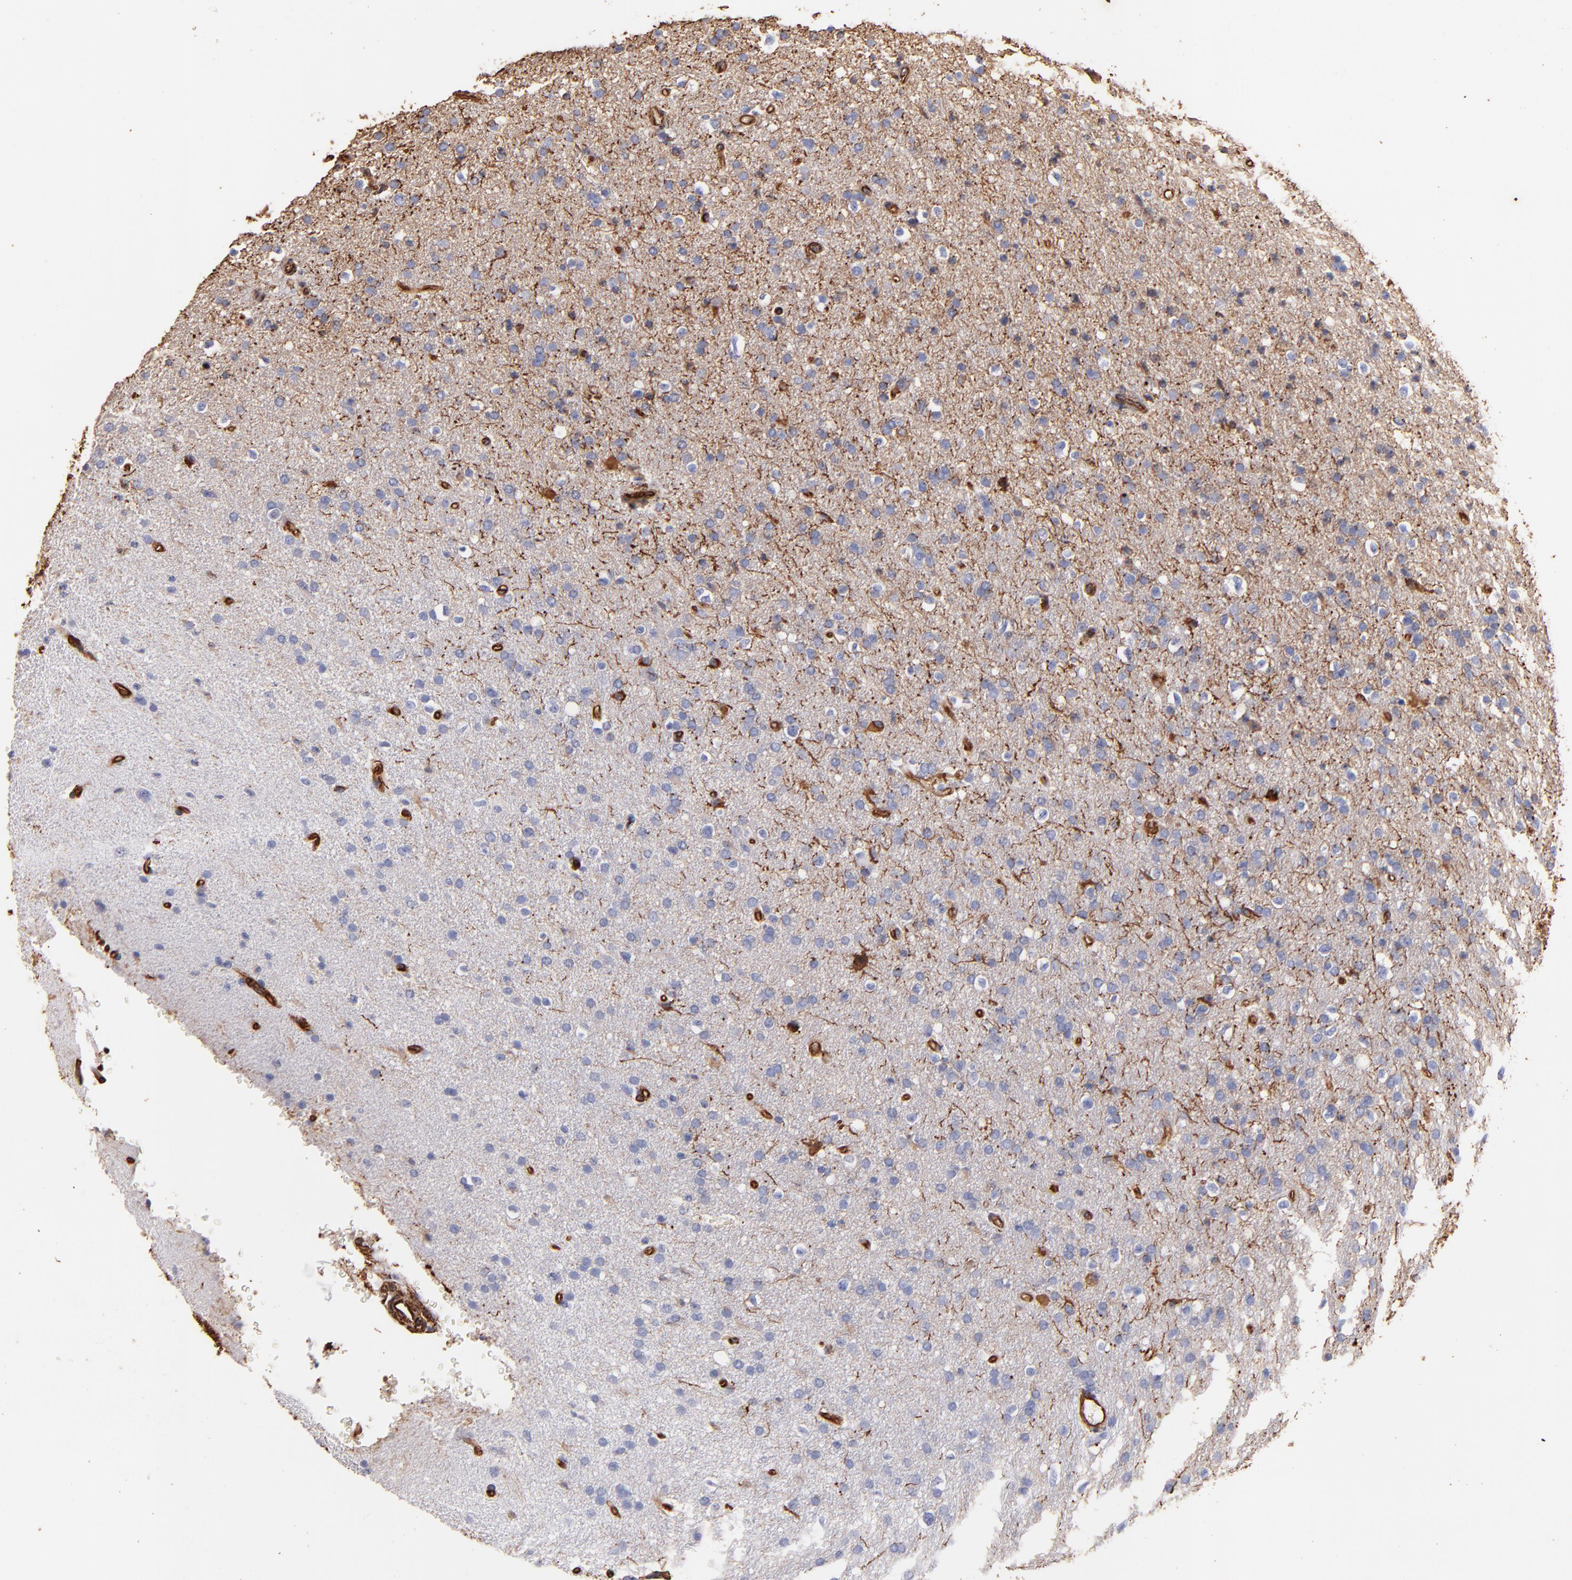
{"staining": {"intensity": "strong", "quantity": "<25%", "location": "cytoplasmic/membranous"}, "tissue": "glioma", "cell_type": "Tumor cells", "image_type": "cancer", "snomed": [{"axis": "morphology", "description": "Glioma, malignant, High grade"}, {"axis": "topography", "description": "Brain"}], "caption": "The histopathology image reveals staining of glioma, revealing strong cytoplasmic/membranous protein expression (brown color) within tumor cells.", "gene": "VIM", "patient": {"sex": "male", "age": 33}}